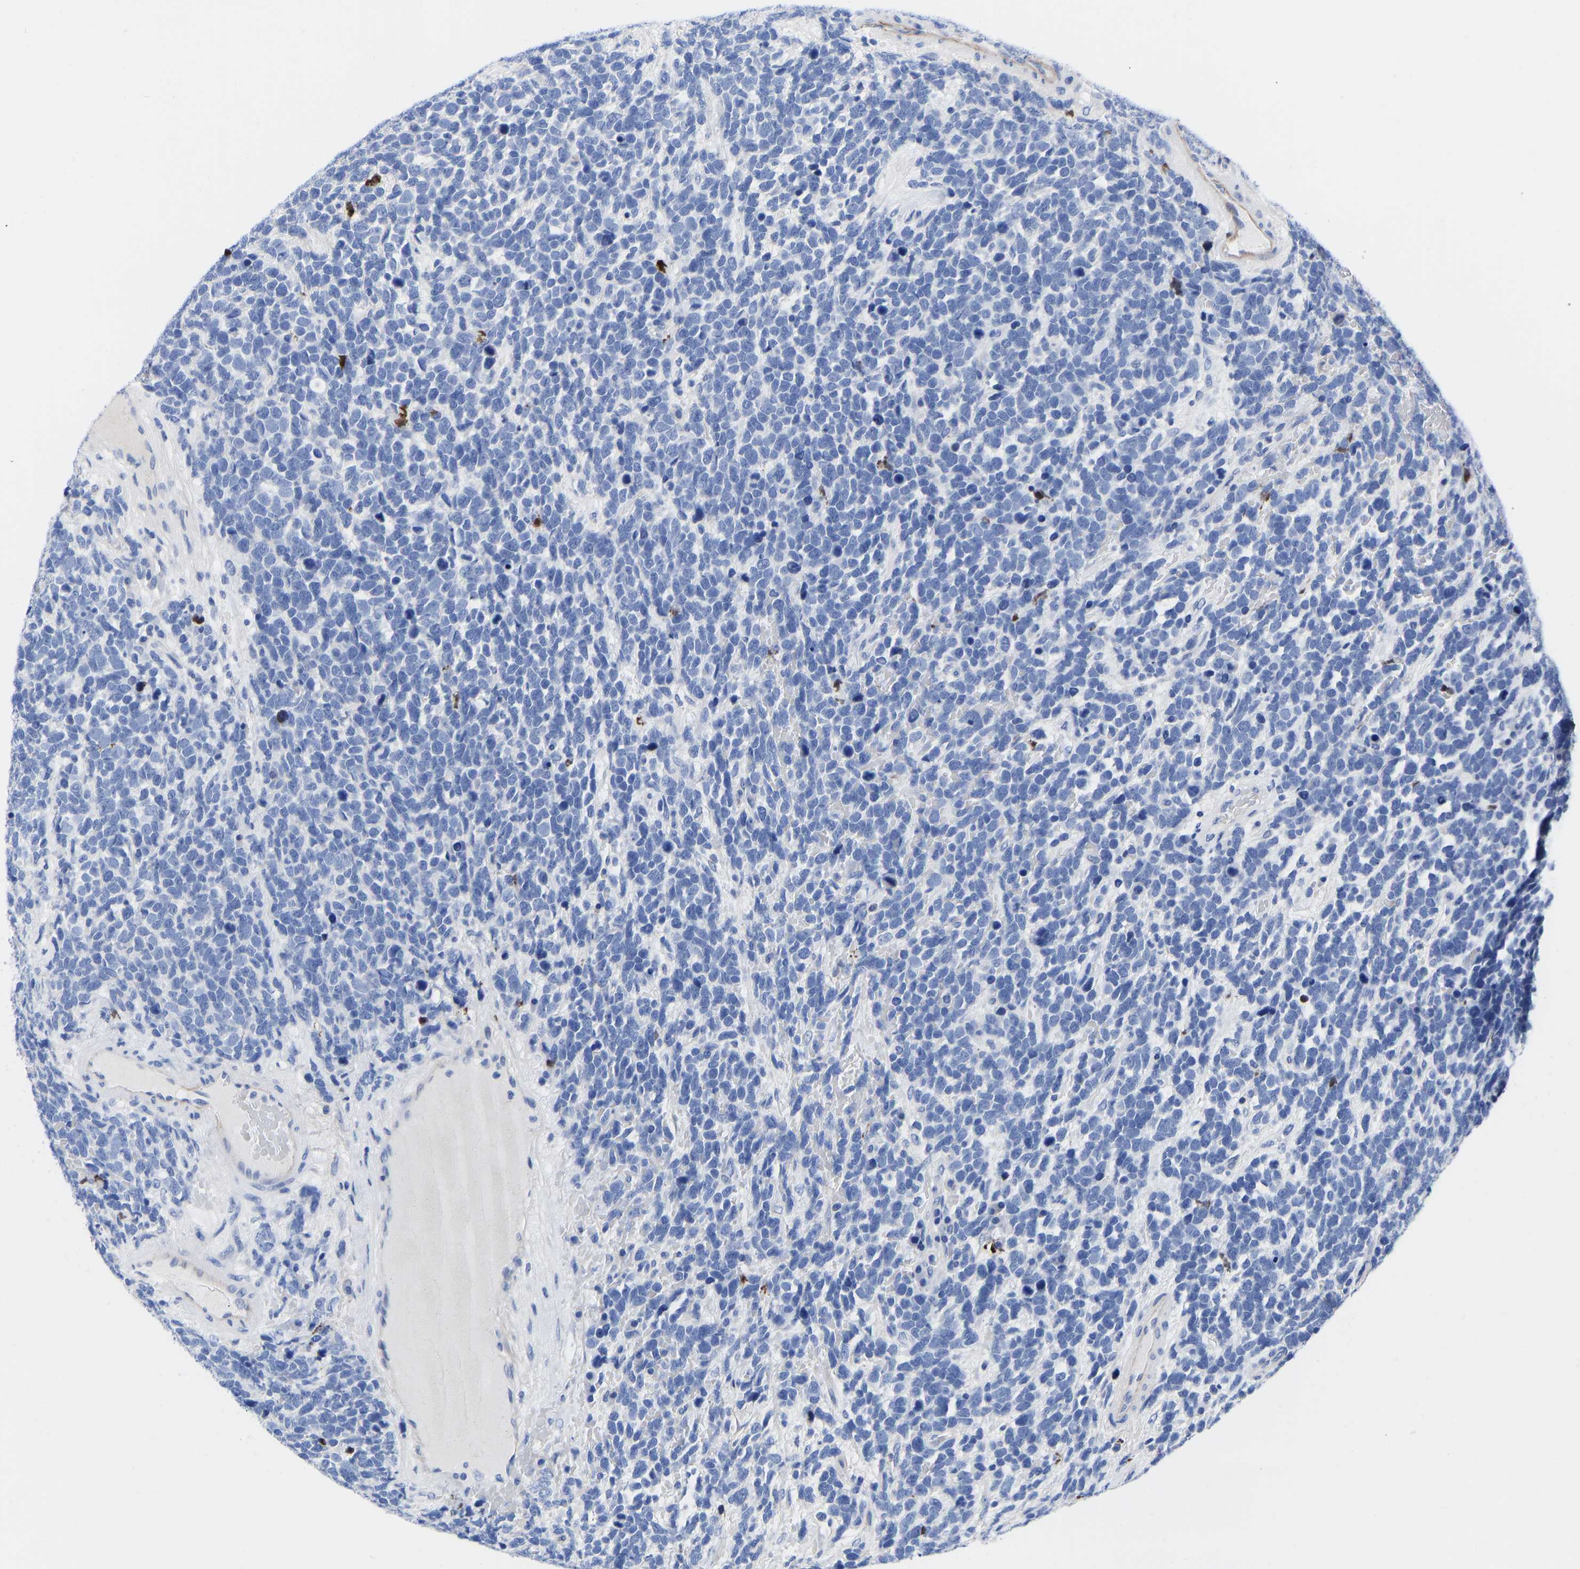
{"staining": {"intensity": "negative", "quantity": "none", "location": "none"}, "tissue": "urothelial cancer", "cell_type": "Tumor cells", "image_type": "cancer", "snomed": [{"axis": "morphology", "description": "Urothelial carcinoma, High grade"}, {"axis": "topography", "description": "Urinary bladder"}], "caption": "Immunohistochemistry (IHC) of high-grade urothelial carcinoma demonstrates no expression in tumor cells.", "gene": "GPA33", "patient": {"sex": "female", "age": 82}}